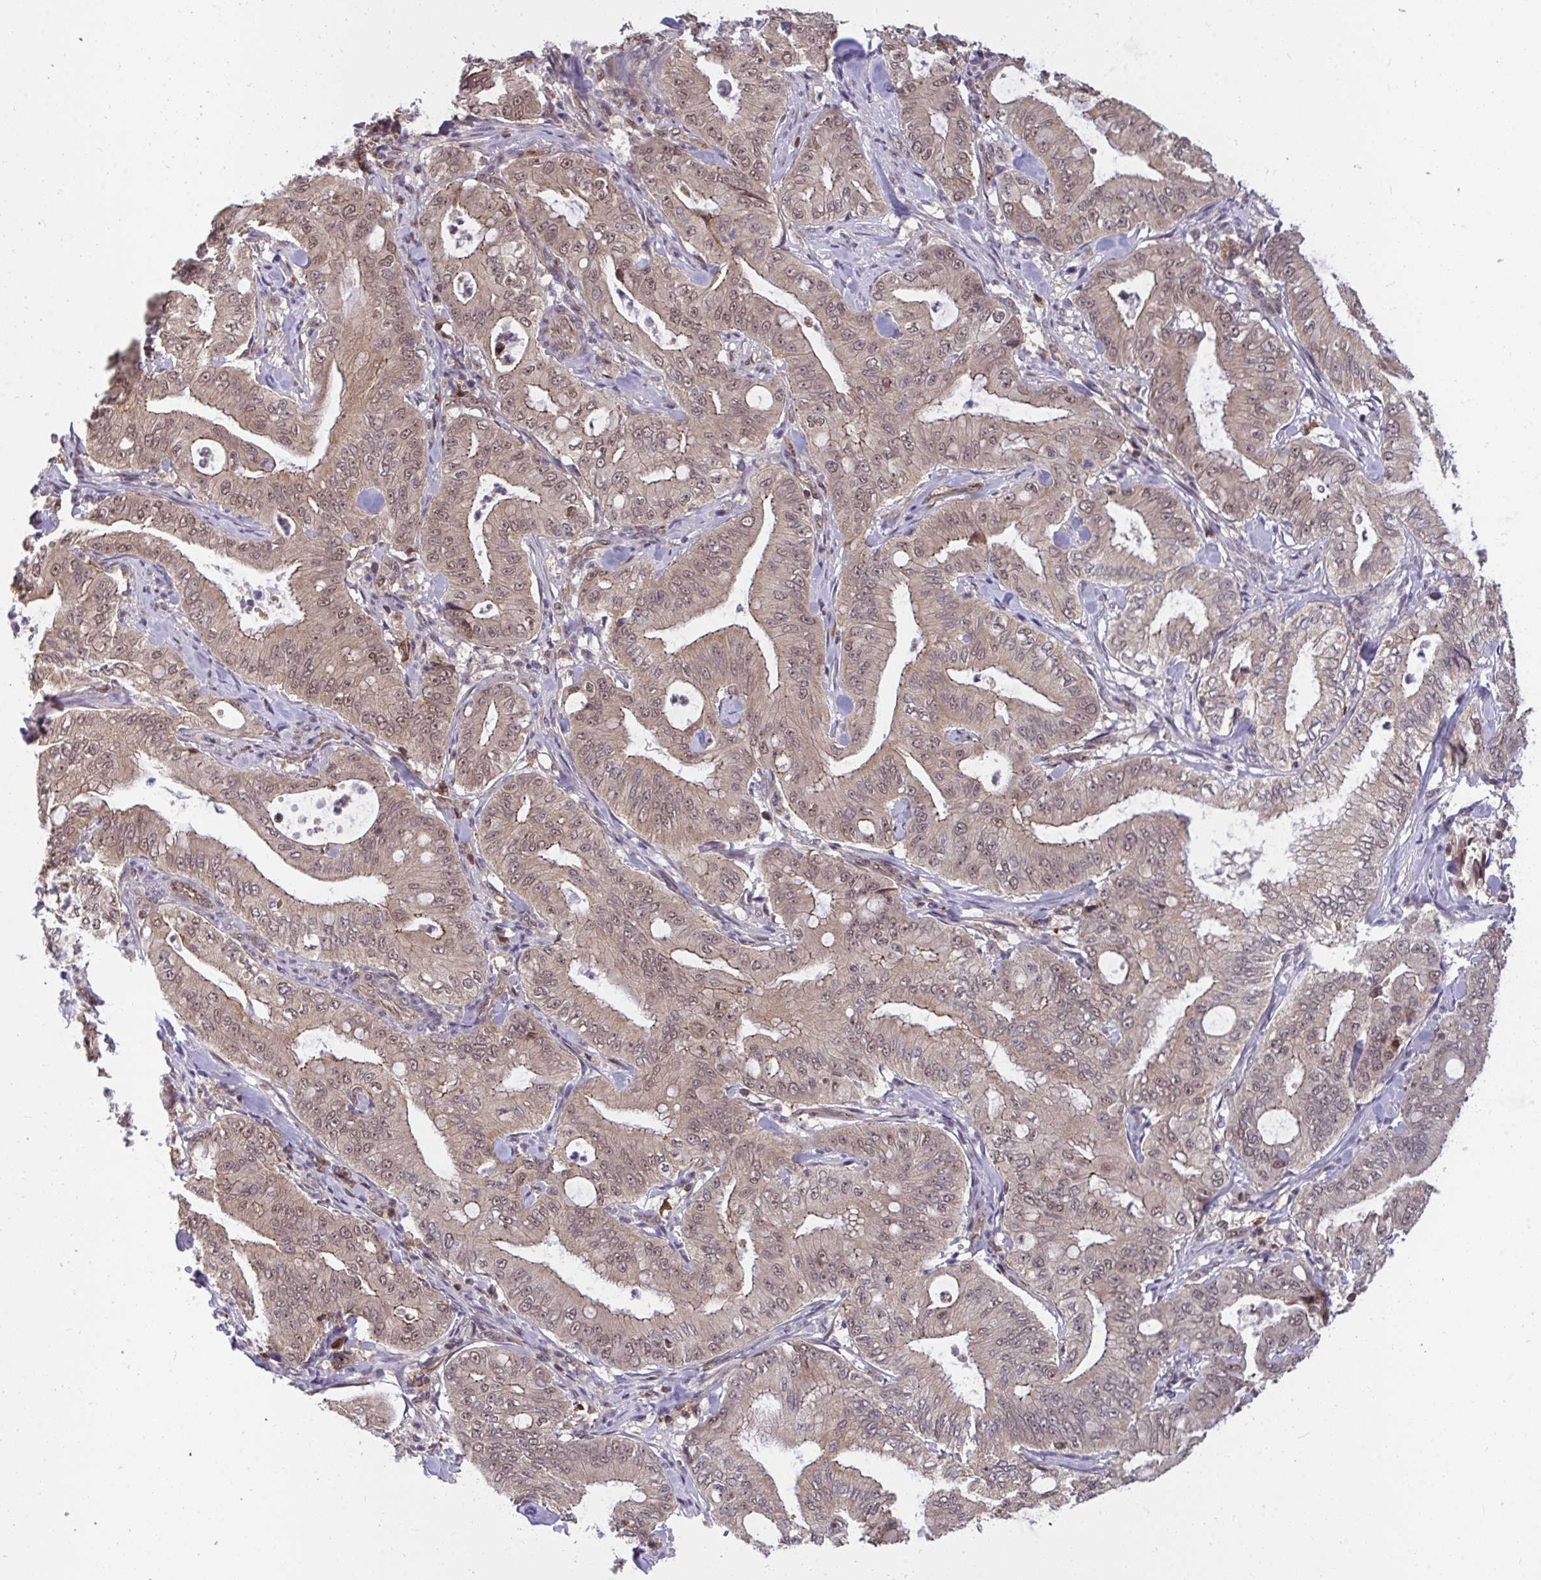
{"staining": {"intensity": "weak", "quantity": "25%-75%", "location": "cytoplasmic/membranous,nuclear"}, "tissue": "pancreatic cancer", "cell_type": "Tumor cells", "image_type": "cancer", "snomed": [{"axis": "morphology", "description": "Adenocarcinoma, NOS"}, {"axis": "topography", "description": "Pancreas"}], "caption": "A brown stain highlights weak cytoplasmic/membranous and nuclear staining of a protein in human pancreatic adenocarcinoma tumor cells.", "gene": "PPP1CA", "patient": {"sex": "male", "age": 71}}